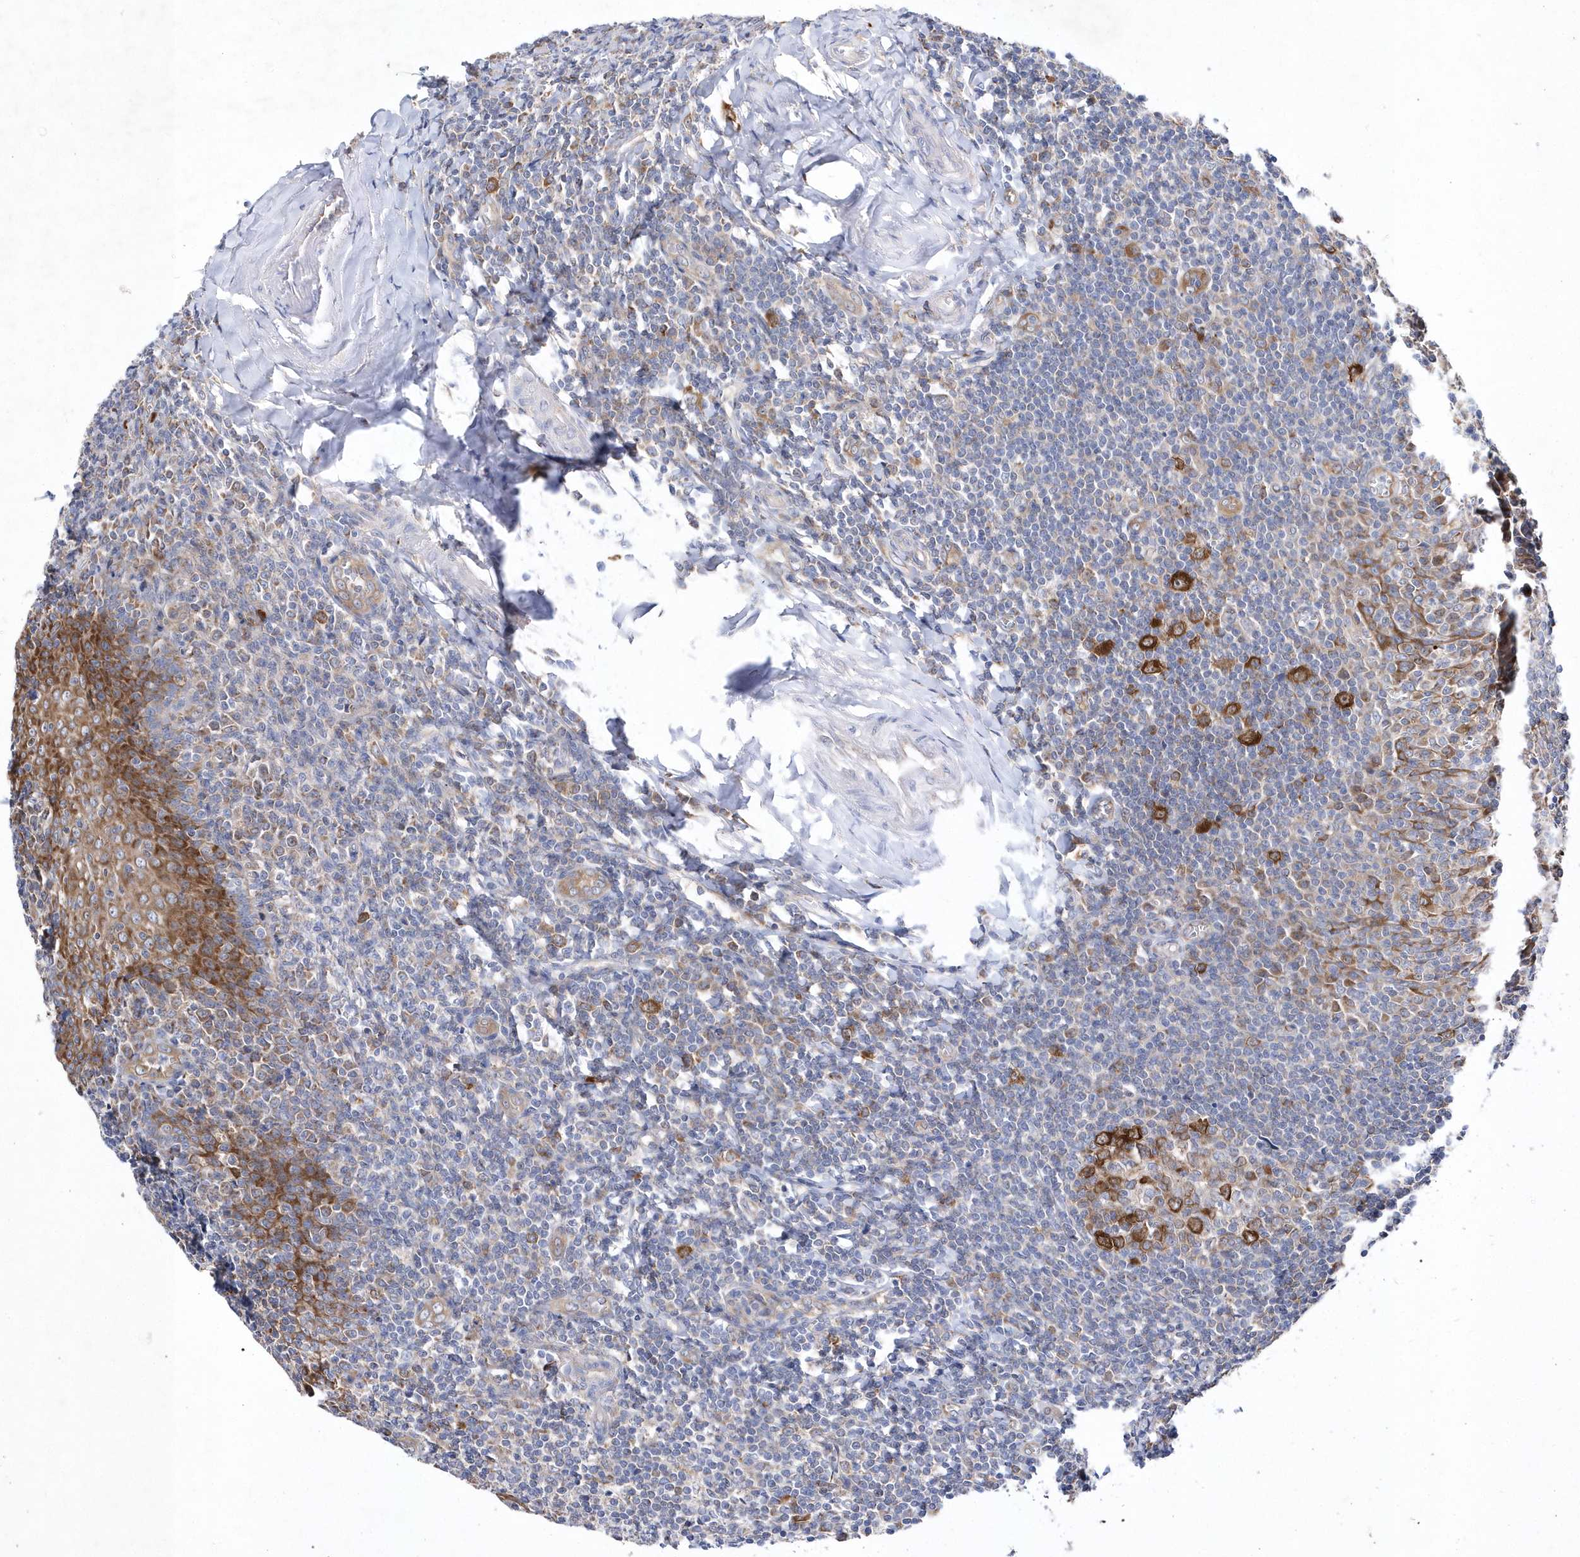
{"staining": {"intensity": "strong", "quantity": "25%-75%", "location": "cytoplasmic/membranous"}, "tissue": "tonsil", "cell_type": "Germinal center cells", "image_type": "normal", "snomed": [{"axis": "morphology", "description": "Normal tissue, NOS"}, {"axis": "topography", "description": "Tonsil"}], "caption": "Brown immunohistochemical staining in normal human tonsil reveals strong cytoplasmic/membranous positivity in approximately 25%-75% of germinal center cells. (DAB IHC, brown staining for protein, blue staining for nuclei).", "gene": "JKAMP", "patient": {"sex": "male", "age": 27}}